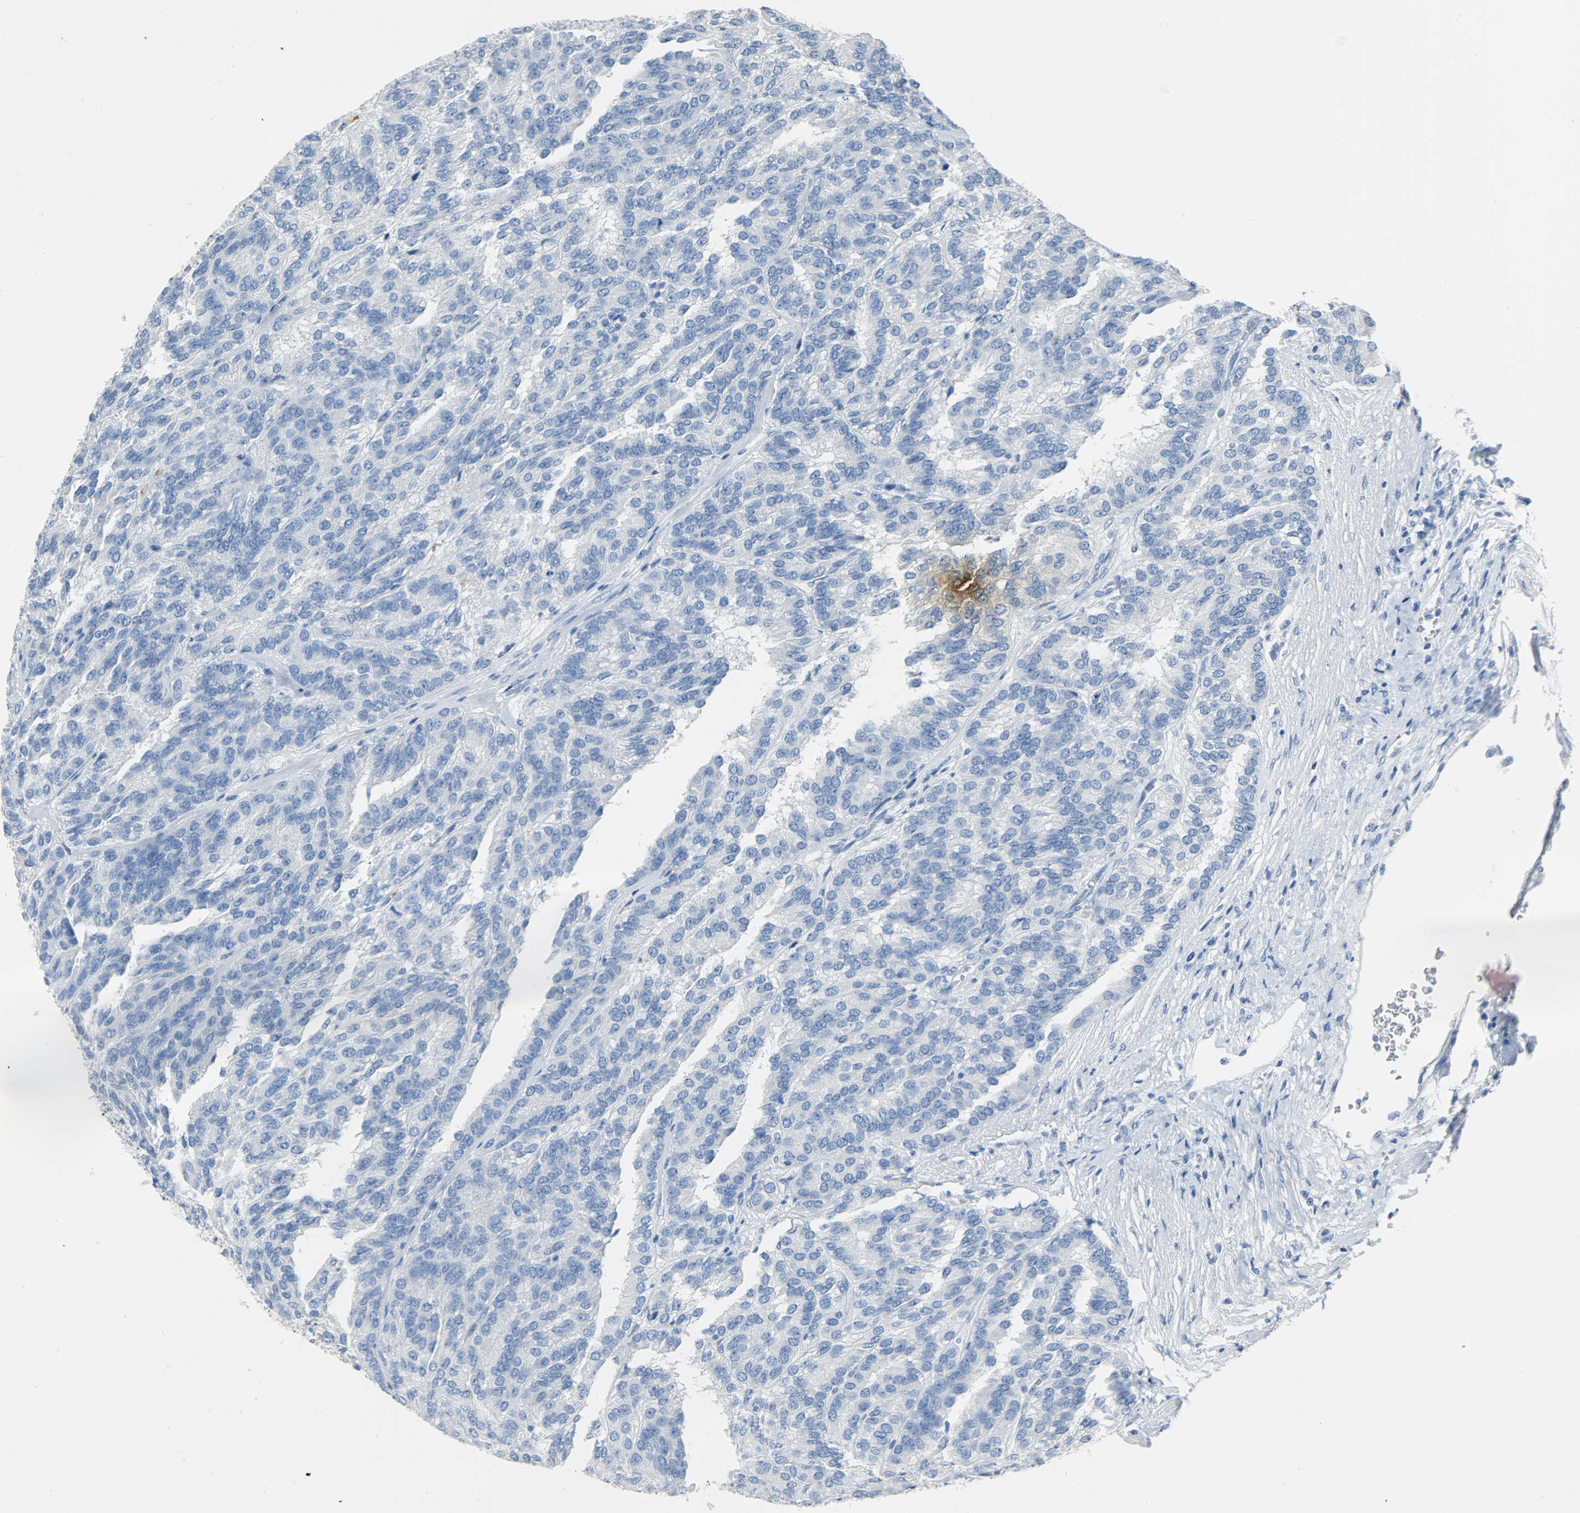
{"staining": {"intensity": "negative", "quantity": "none", "location": "none"}, "tissue": "renal cancer", "cell_type": "Tumor cells", "image_type": "cancer", "snomed": [{"axis": "morphology", "description": "Adenocarcinoma, NOS"}, {"axis": "topography", "description": "Kidney"}], "caption": "The image demonstrates no staining of tumor cells in renal cancer (adenocarcinoma). (DAB (3,3'-diaminobenzidine) IHC with hematoxylin counter stain).", "gene": "CA3", "patient": {"sex": "male", "age": 46}}